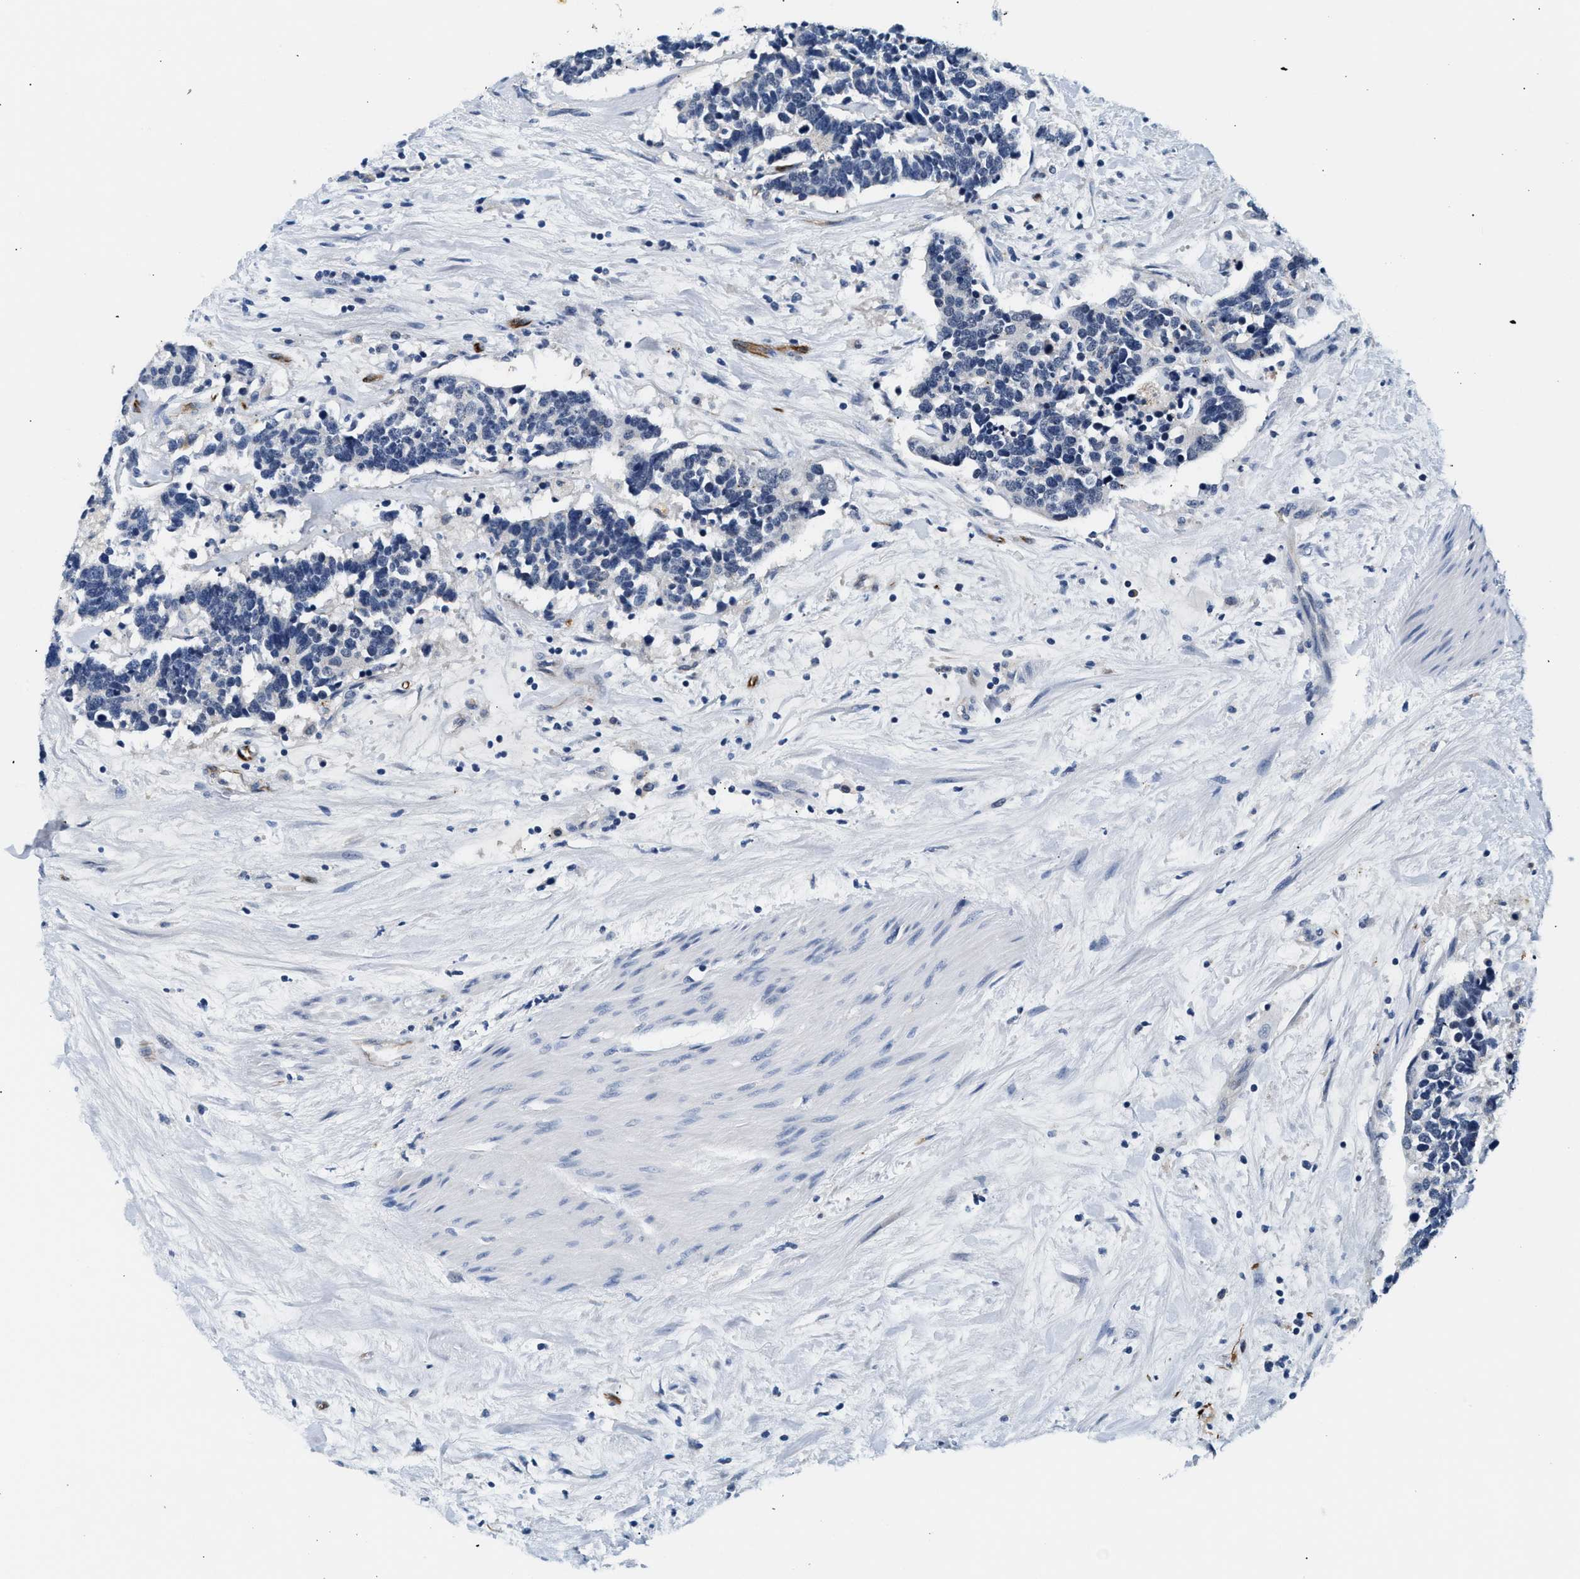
{"staining": {"intensity": "negative", "quantity": "none", "location": "none"}, "tissue": "carcinoid", "cell_type": "Tumor cells", "image_type": "cancer", "snomed": [{"axis": "morphology", "description": "Carcinoma, NOS"}, {"axis": "morphology", "description": "Carcinoid, malignant, NOS"}, {"axis": "topography", "description": "Urinary bladder"}], "caption": "Immunohistochemistry of malignant carcinoid shows no staining in tumor cells.", "gene": "MED22", "patient": {"sex": "male", "age": 57}}